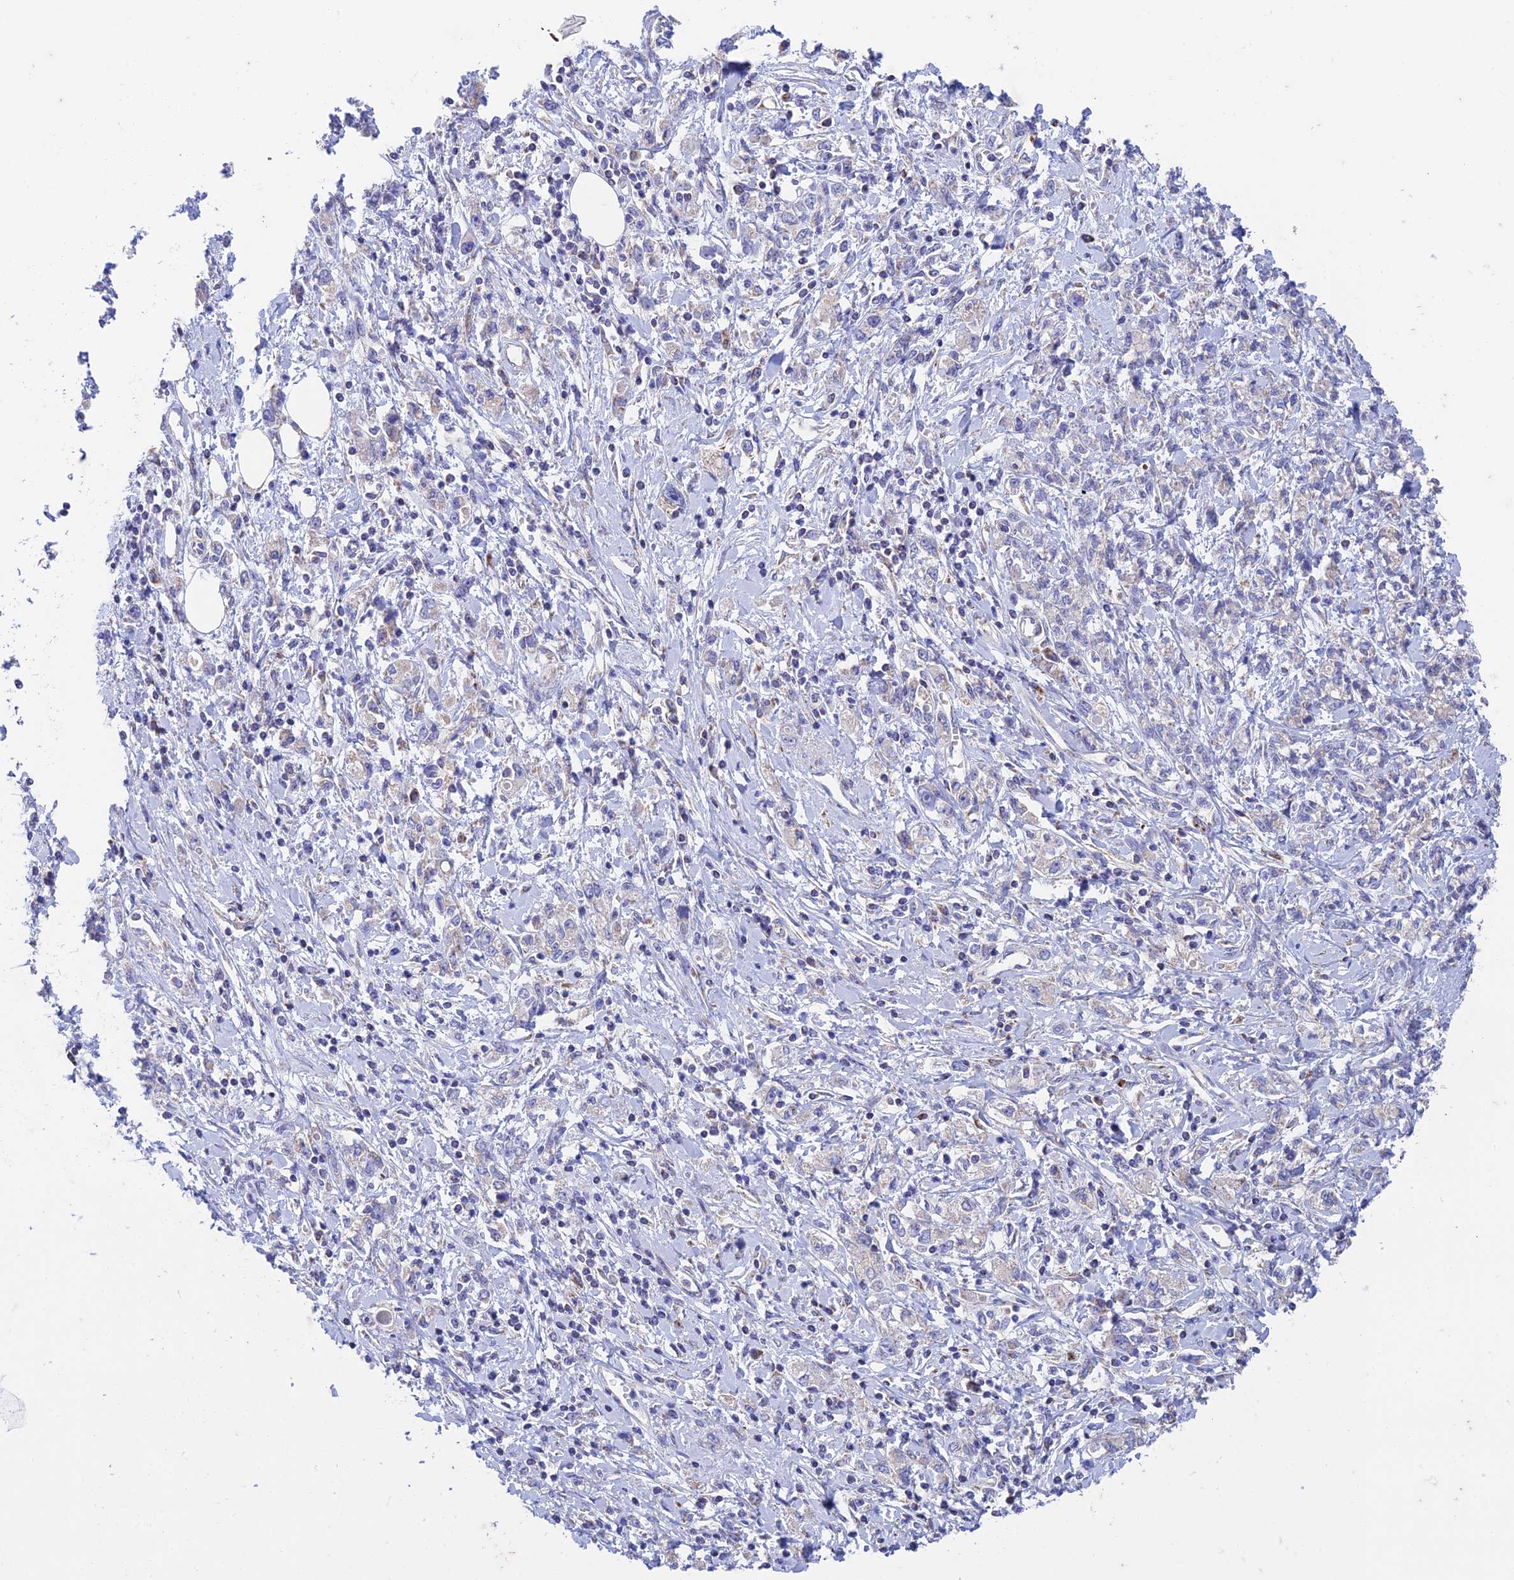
{"staining": {"intensity": "negative", "quantity": "none", "location": "none"}, "tissue": "stomach cancer", "cell_type": "Tumor cells", "image_type": "cancer", "snomed": [{"axis": "morphology", "description": "Adenocarcinoma, NOS"}, {"axis": "topography", "description": "Stomach"}], "caption": "An immunohistochemistry (IHC) micrograph of adenocarcinoma (stomach) is shown. There is no staining in tumor cells of adenocarcinoma (stomach).", "gene": "ZNF181", "patient": {"sex": "female", "age": 76}}